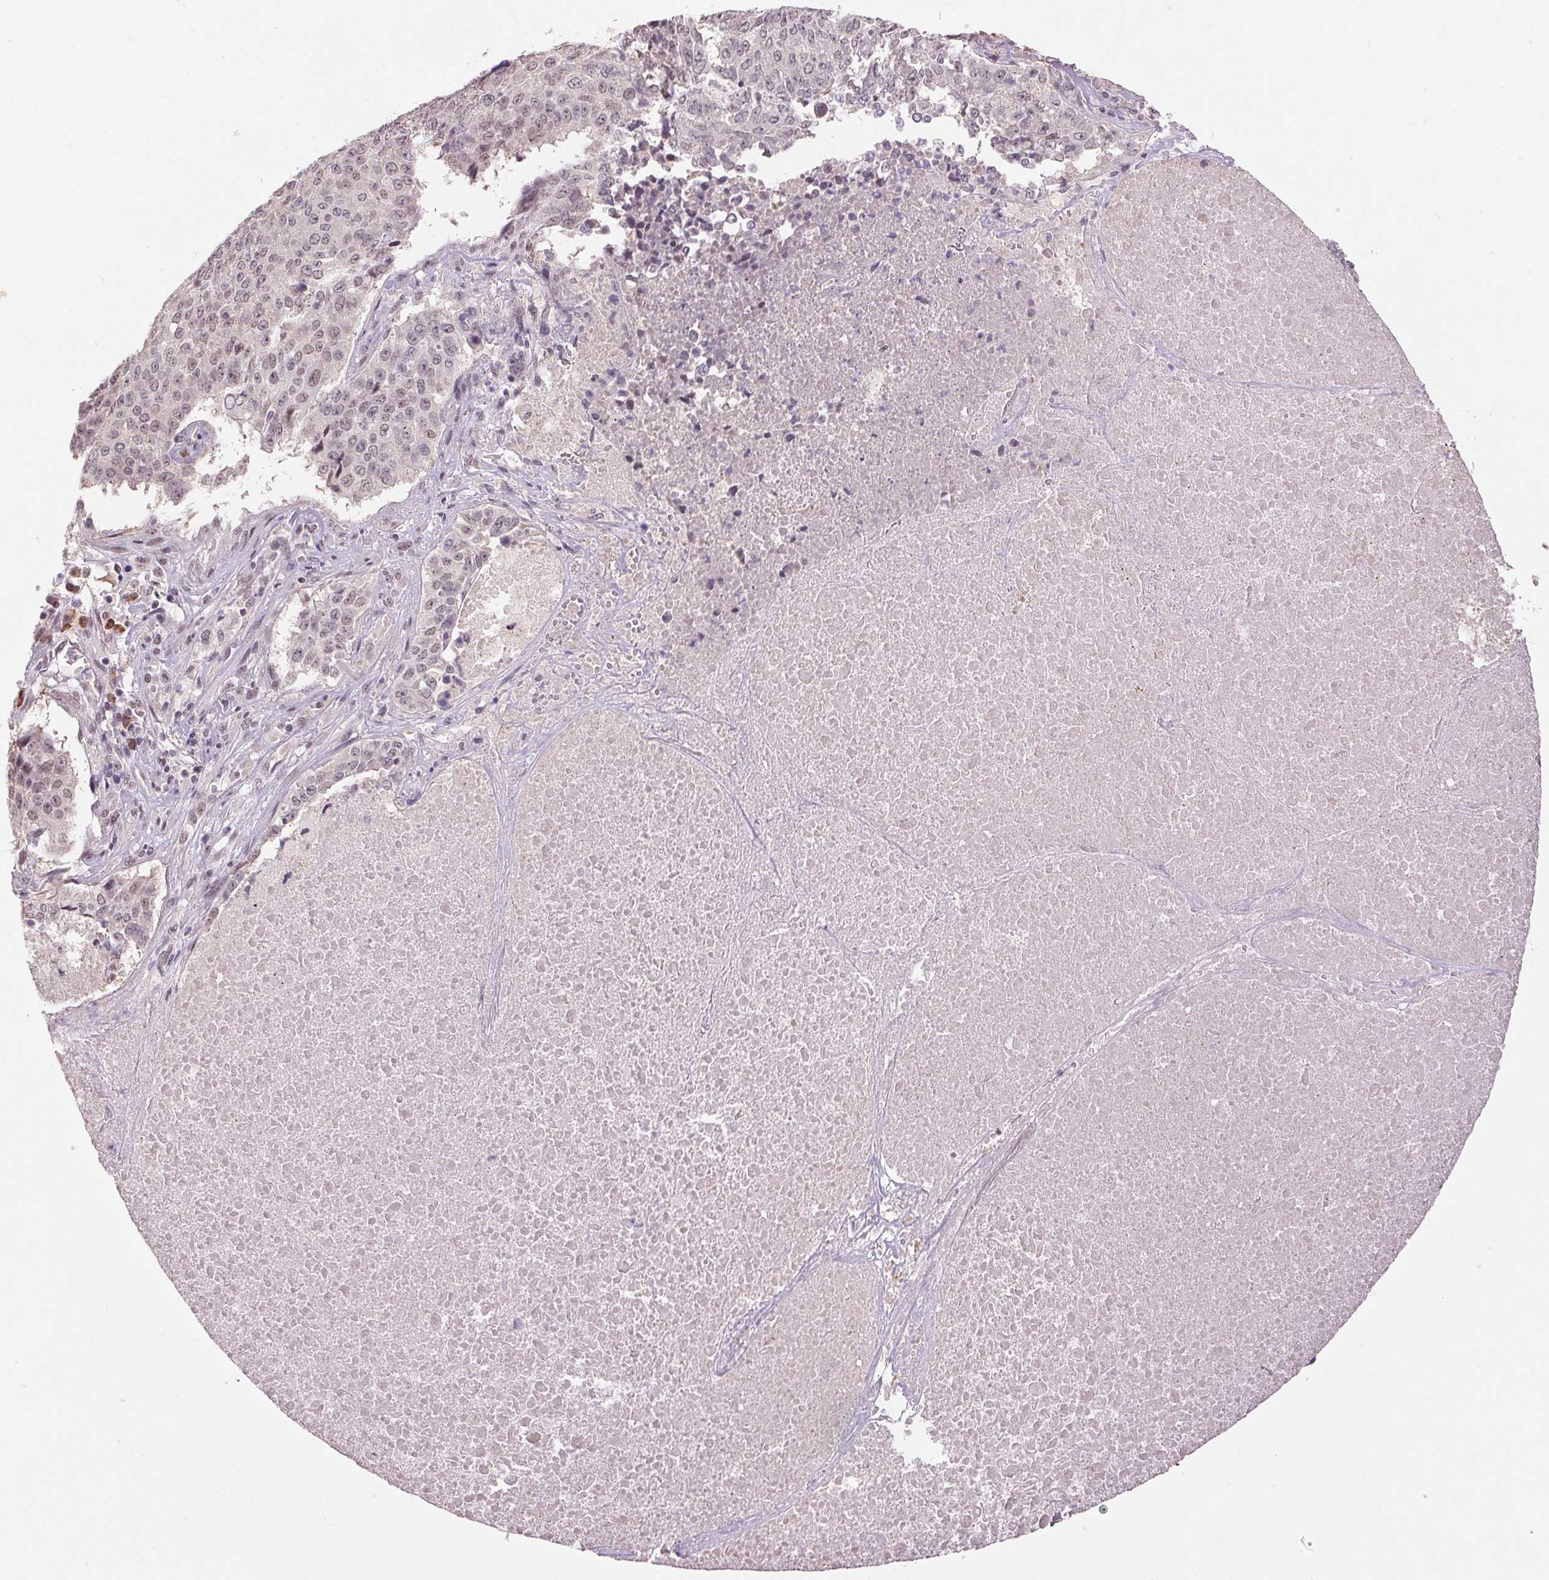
{"staining": {"intensity": "weak", "quantity": "<25%", "location": "nuclear"}, "tissue": "lung cancer", "cell_type": "Tumor cells", "image_type": "cancer", "snomed": [{"axis": "morphology", "description": "Normal tissue, NOS"}, {"axis": "morphology", "description": "Squamous cell carcinoma, NOS"}, {"axis": "topography", "description": "Bronchus"}, {"axis": "topography", "description": "Lung"}], "caption": "IHC photomicrograph of human squamous cell carcinoma (lung) stained for a protein (brown), which displays no staining in tumor cells.", "gene": "ZBTB4", "patient": {"sex": "male", "age": 64}}